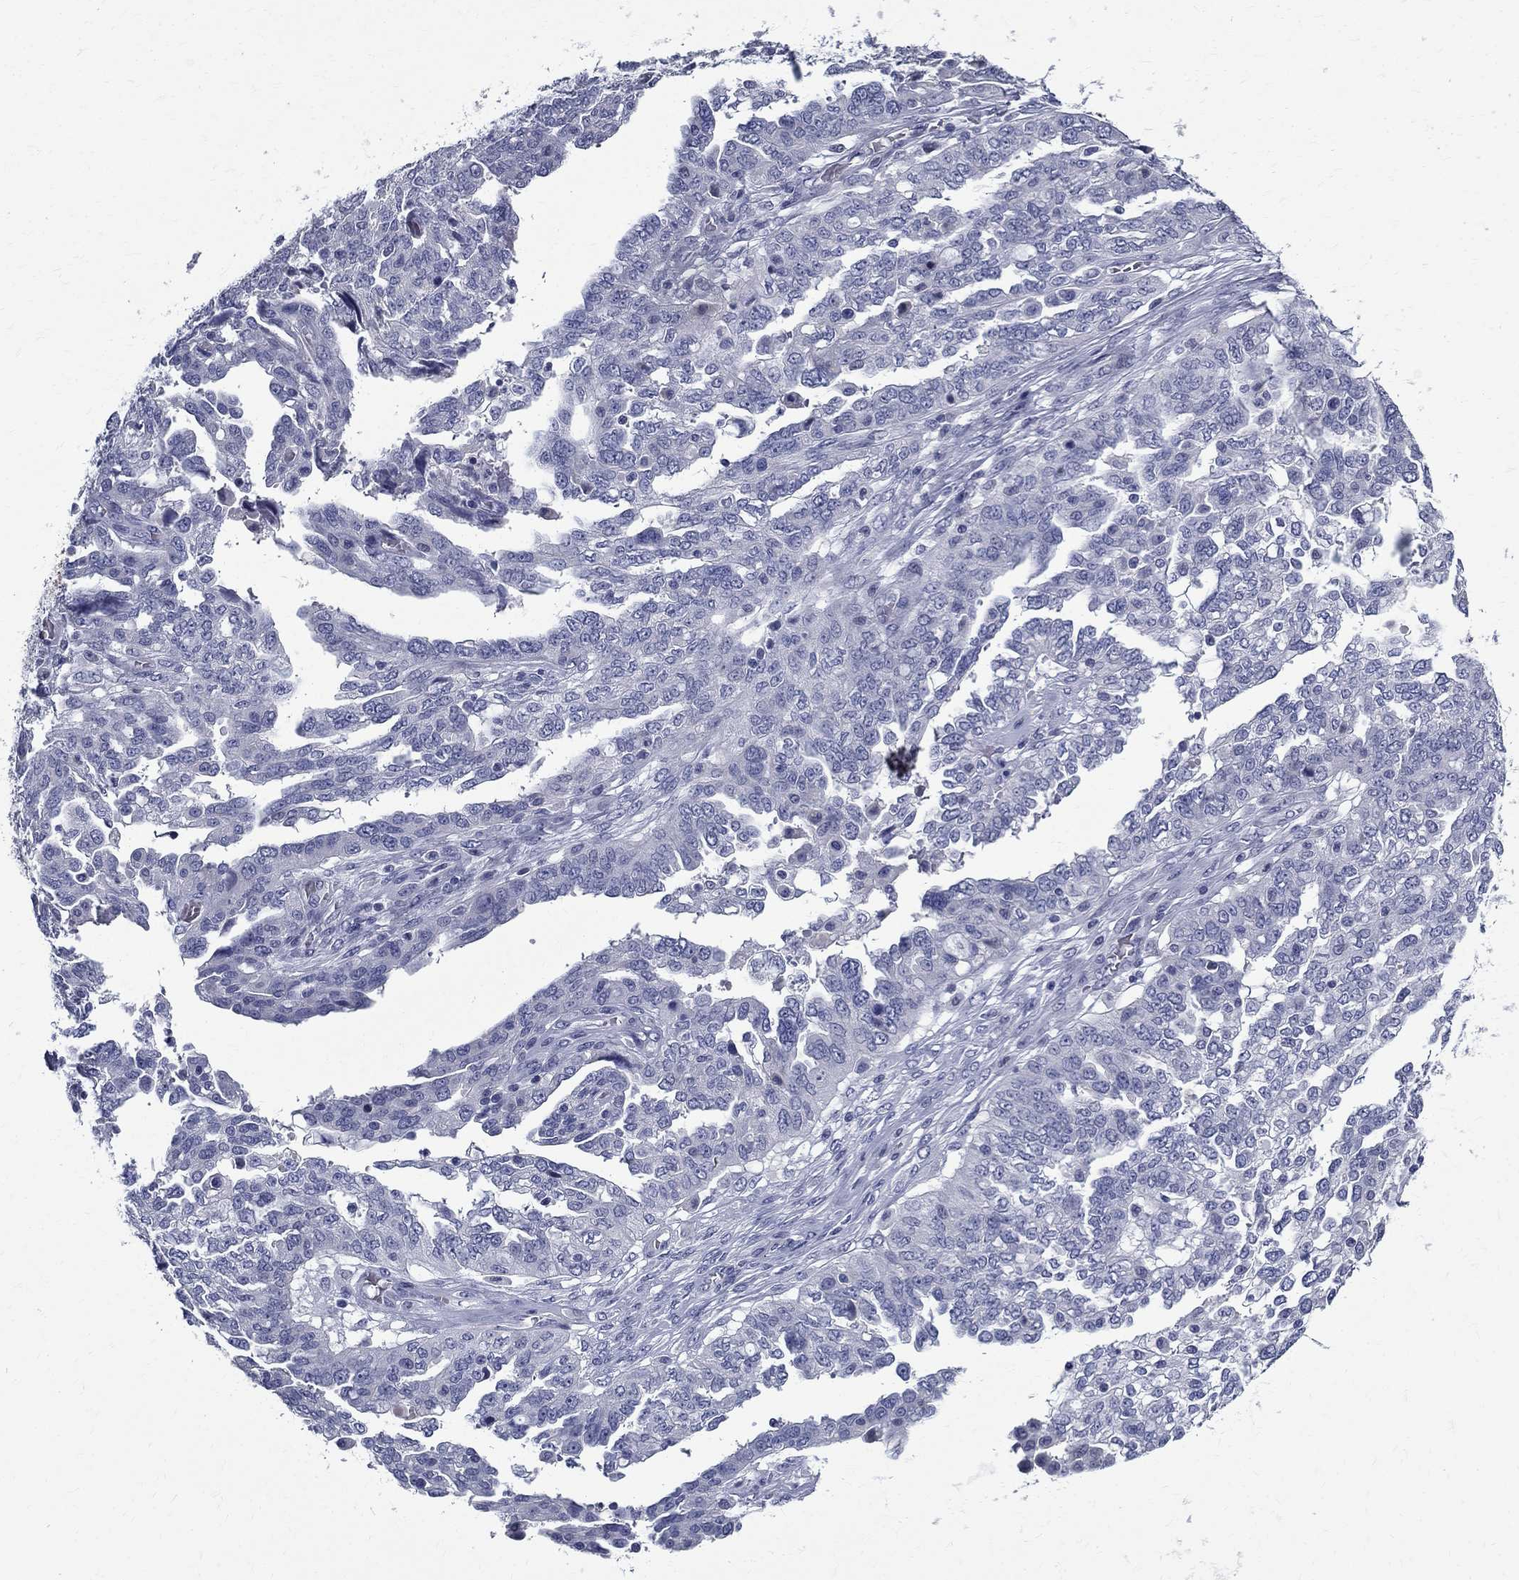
{"staining": {"intensity": "negative", "quantity": "none", "location": "none"}, "tissue": "ovarian cancer", "cell_type": "Tumor cells", "image_type": "cancer", "snomed": [{"axis": "morphology", "description": "Cystadenocarcinoma, serous, NOS"}, {"axis": "topography", "description": "Ovary"}], "caption": "A high-resolution photomicrograph shows IHC staining of serous cystadenocarcinoma (ovarian), which exhibits no significant positivity in tumor cells.", "gene": "TGM4", "patient": {"sex": "female", "age": 67}}